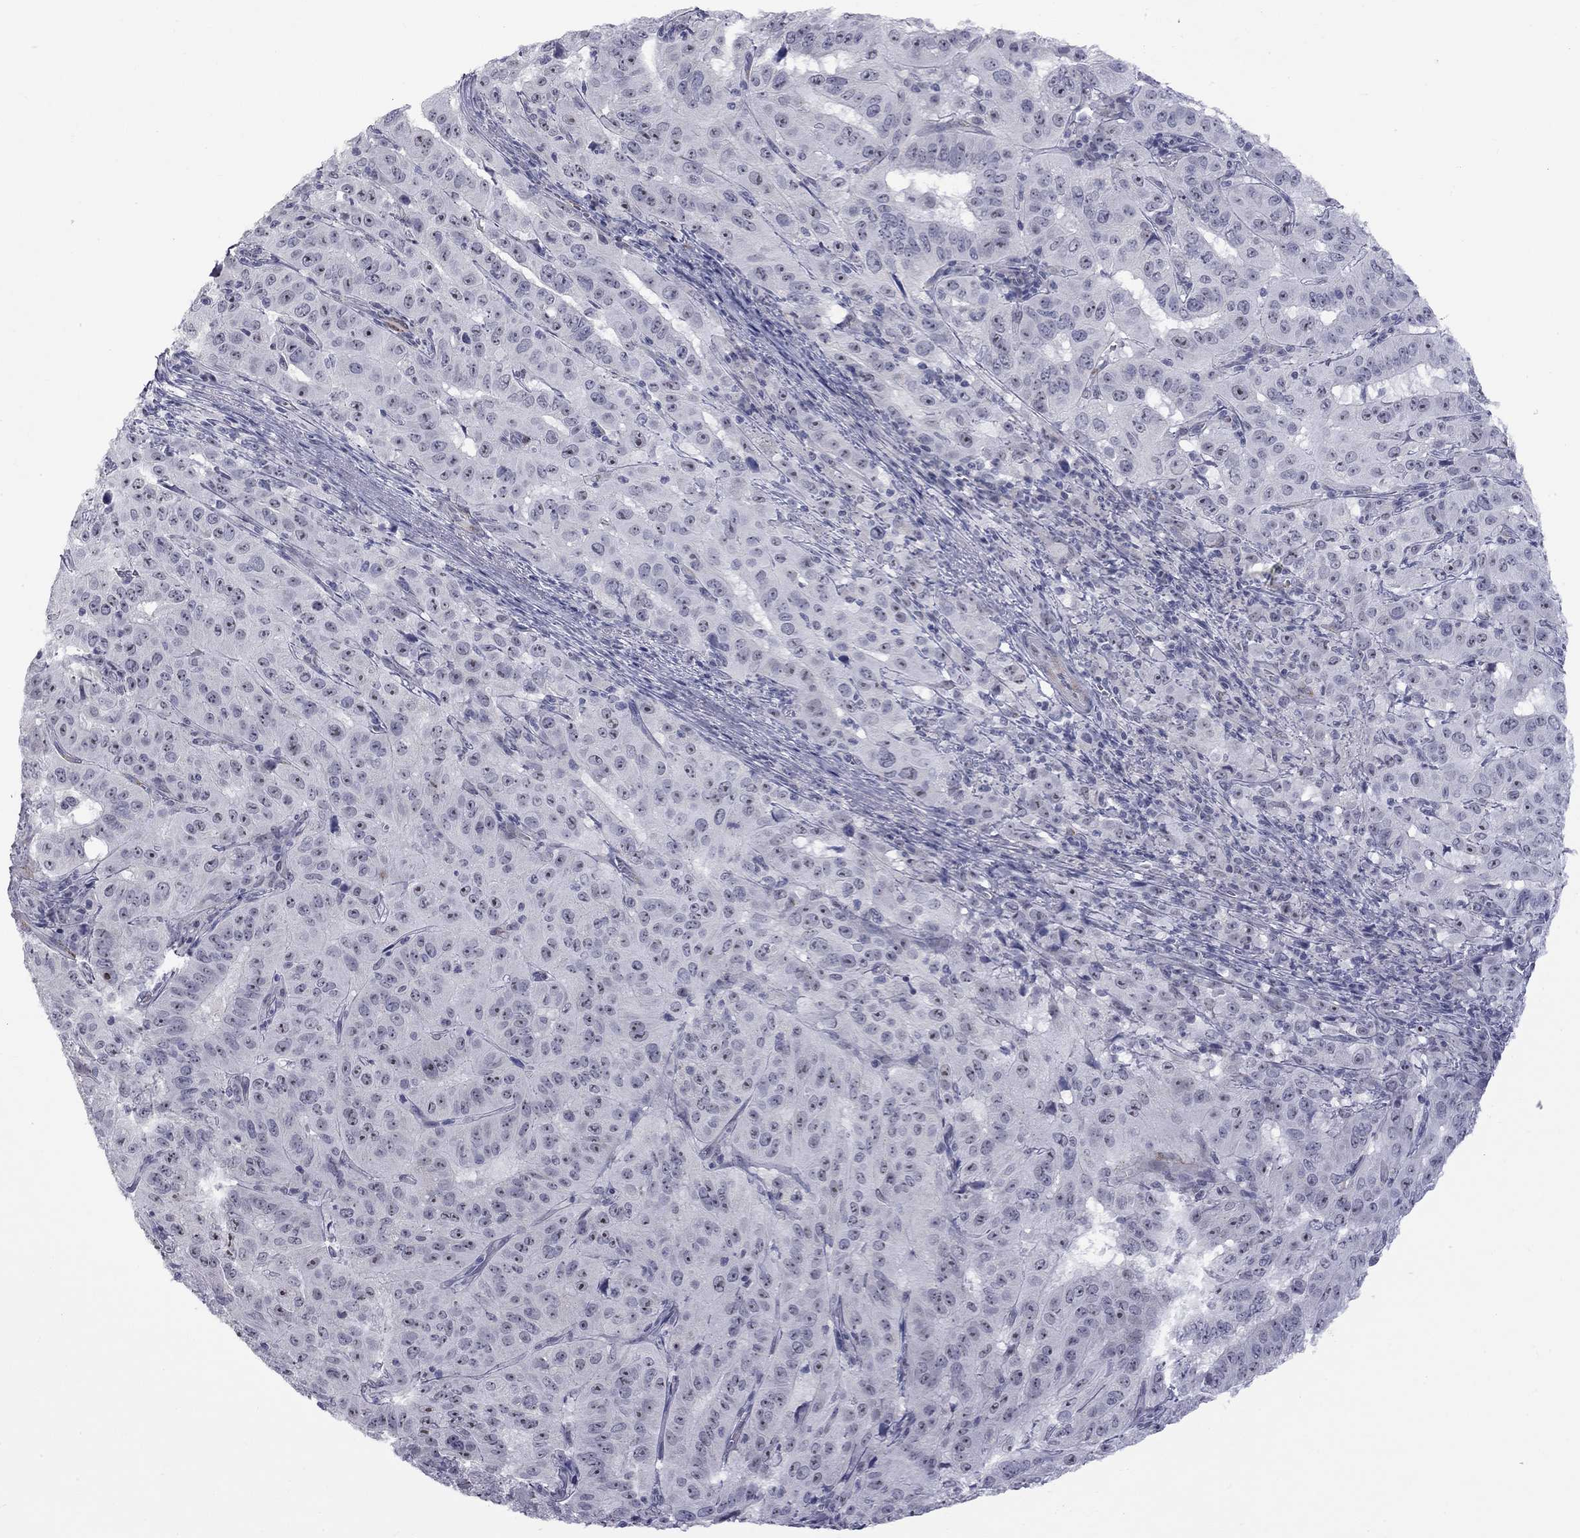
{"staining": {"intensity": "weak", "quantity": "25%-75%", "location": "nuclear"}, "tissue": "pancreatic cancer", "cell_type": "Tumor cells", "image_type": "cancer", "snomed": [{"axis": "morphology", "description": "Adenocarcinoma, NOS"}, {"axis": "topography", "description": "Pancreas"}], "caption": "Weak nuclear expression for a protein is identified in about 25%-75% of tumor cells of pancreatic adenocarcinoma using immunohistochemistry.", "gene": "GSG1L", "patient": {"sex": "male", "age": 63}}